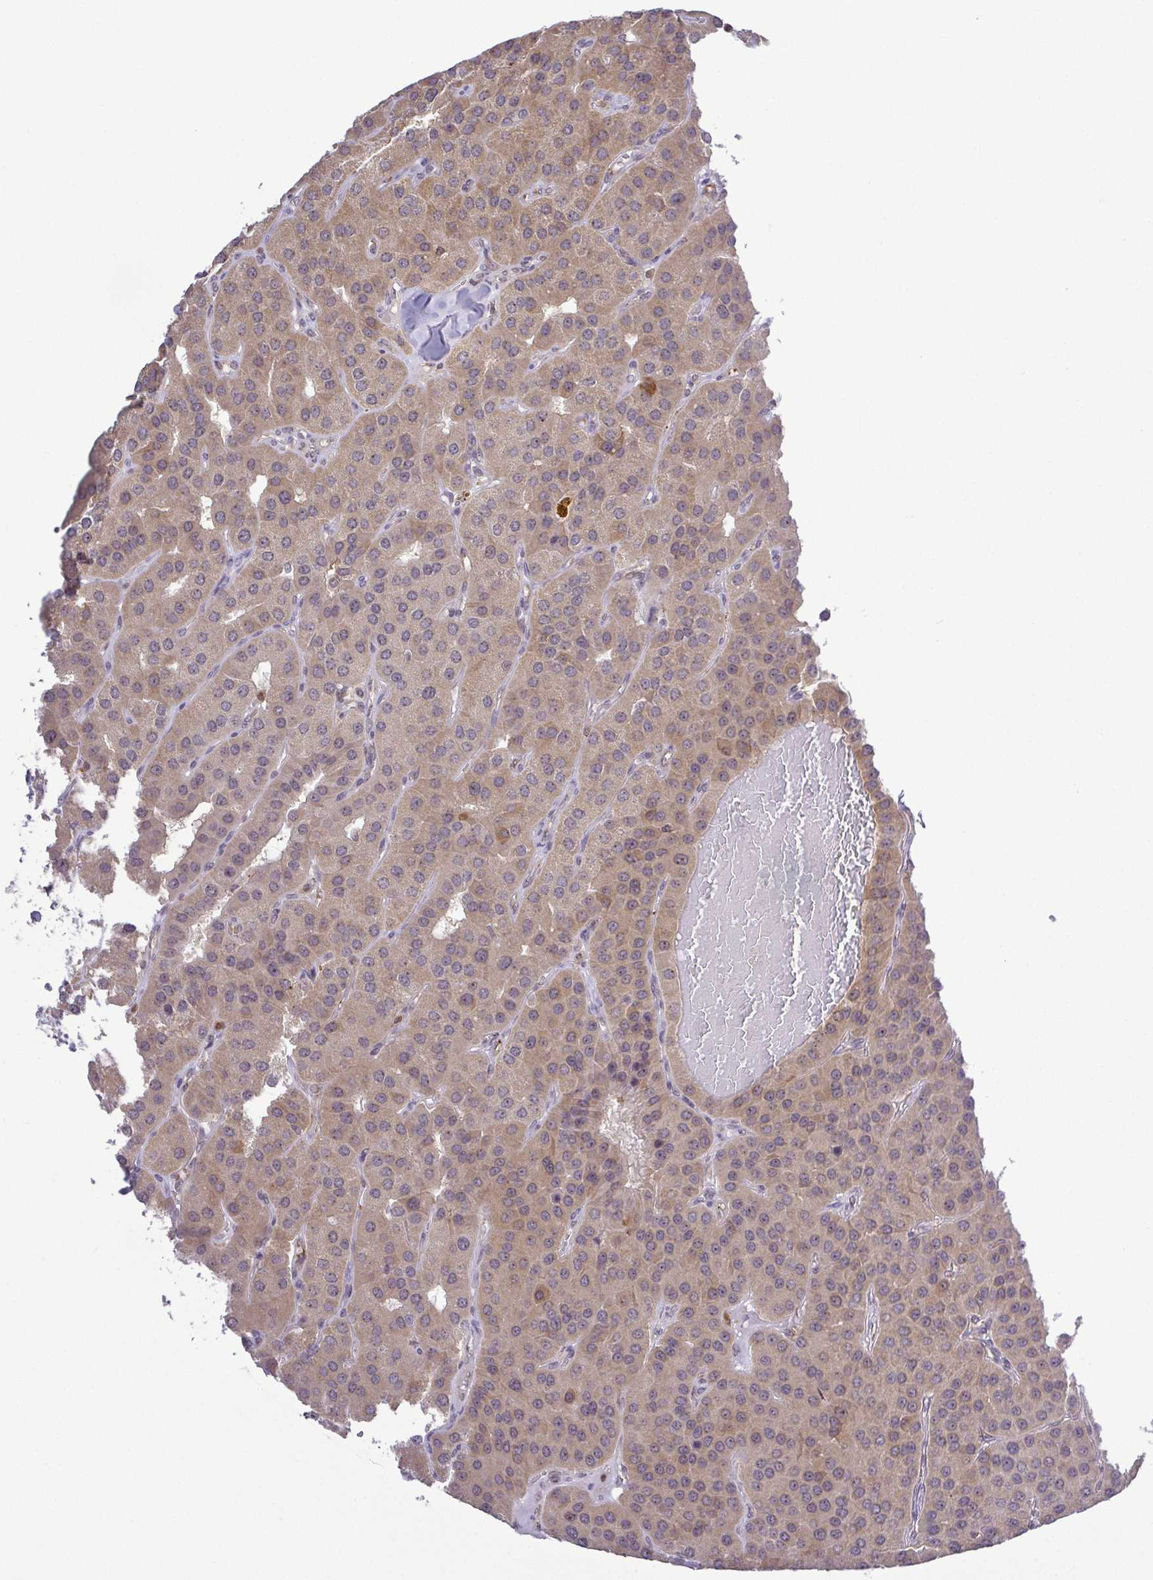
{"staining": {"intensity": "weak", "quantity": ">75%", "location": "cytoplasmic/membranous"}, "tissue": "parathyroid gland", "cell_type": "Glandular cells", "image_type": "normal", "snomed": [{"axis": "morphology", "description": "Normal tissue, NOS"}, {"axis": "morphology", "description": "Adenoma, NOS"}, {"axis": "topography", "description": "Parathyroid gland"}], "caption": "Parathyroid gland stained with immunohistochemistry (IHC) shows weak cytoplasmic/membranous expression in about >75% of glandular cells.", "gene": "RSL24D1", "patient": {"sex": "female", "age": 86}}